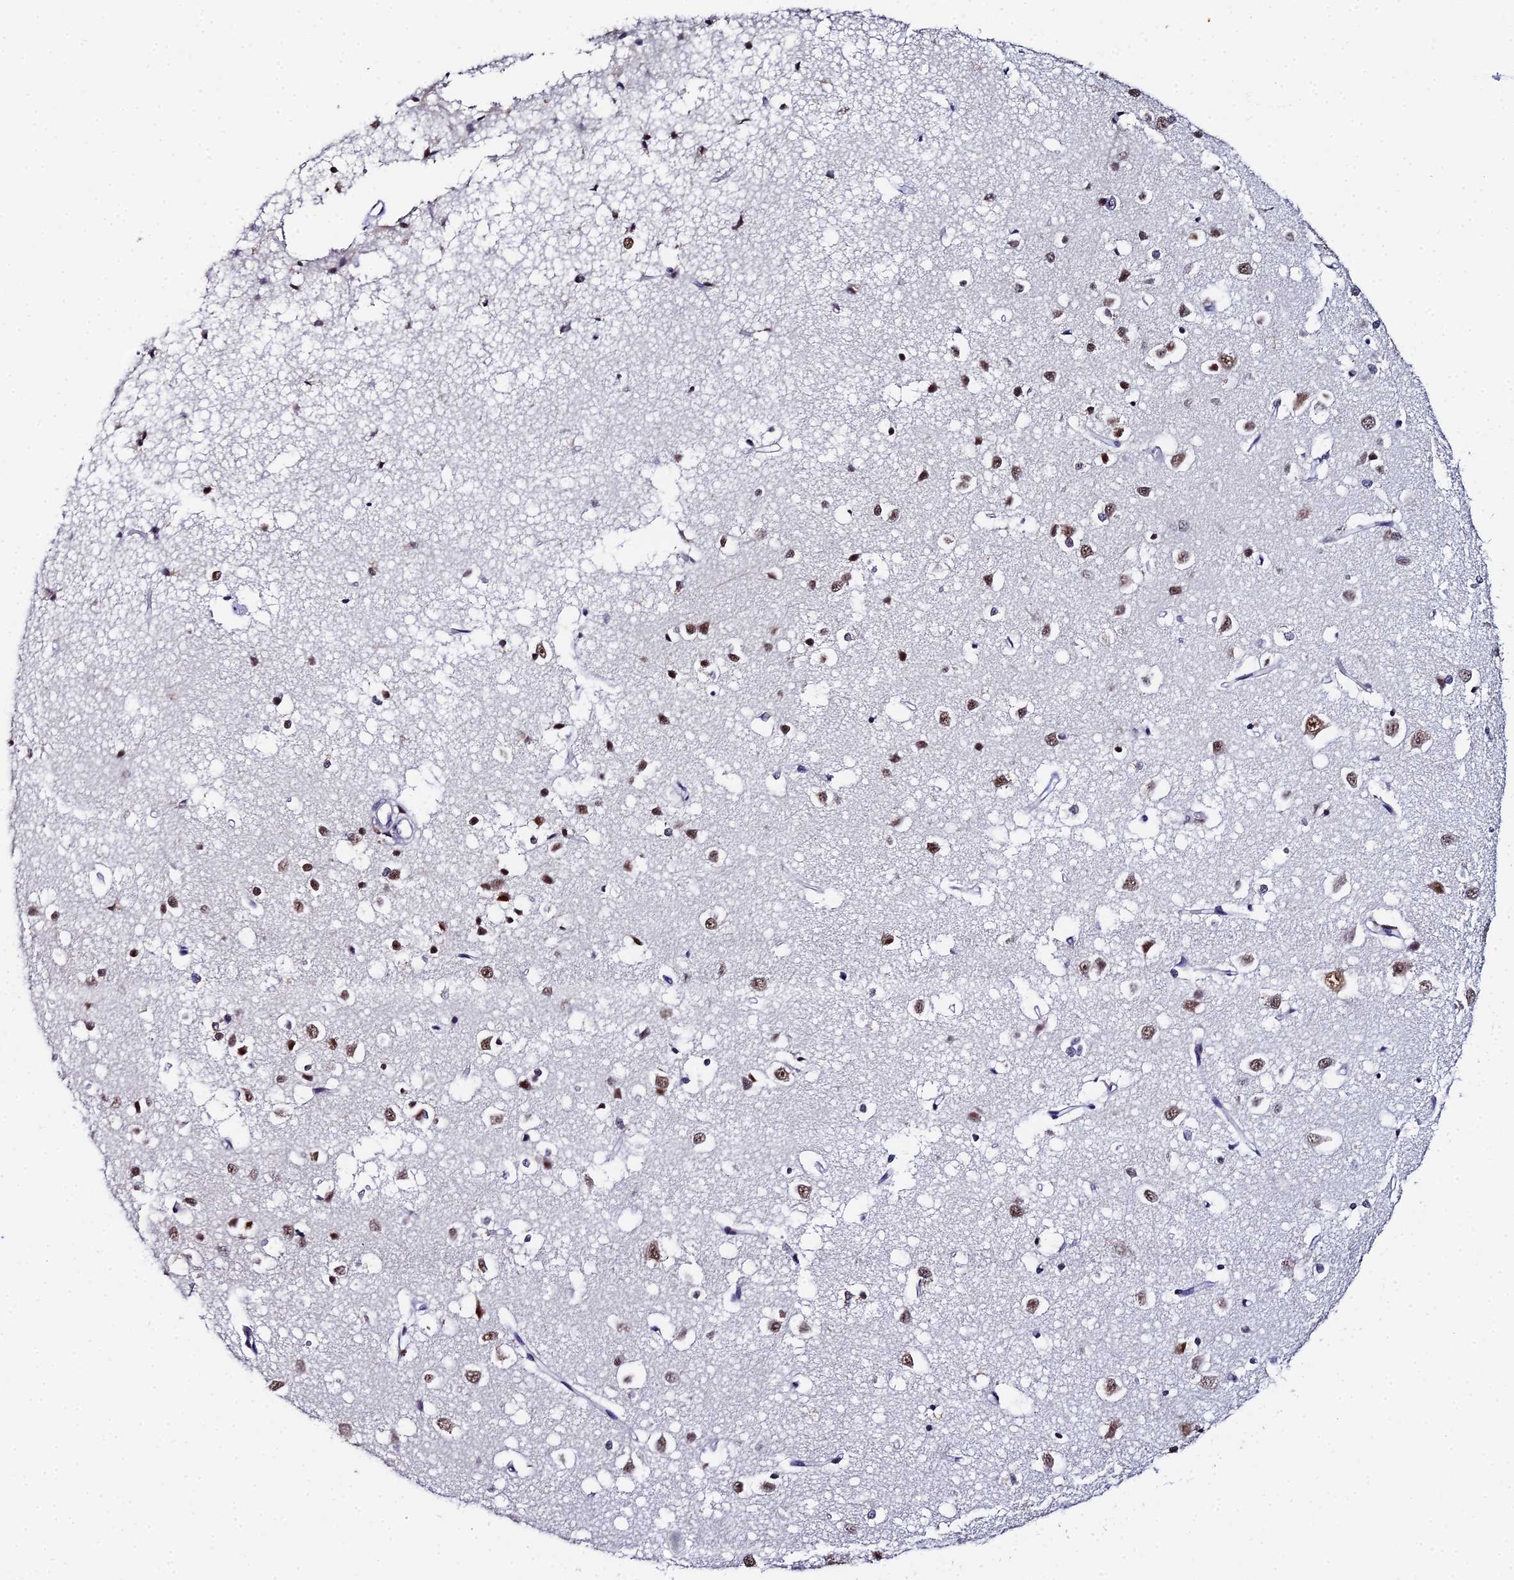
{"staining": {"intensity": "negative", "quantity": "none", "location": "none"}, "tissue": "cerebral cortex", "cell_type": "Endothelial cells", "image_type": "normal", "snomed": [{"axis": "morphology", "description": "Normal tissue, NOS"}, {"axis": "topography", "description": "Cerebral cortex"}], "caption": "DAB immunohistochemical staining of benign cerebral cortex demonstrates no significant positivity in endothelial cells.", "gene": "MAGOHB", "patient": {"sex": "female", "age": 64}}